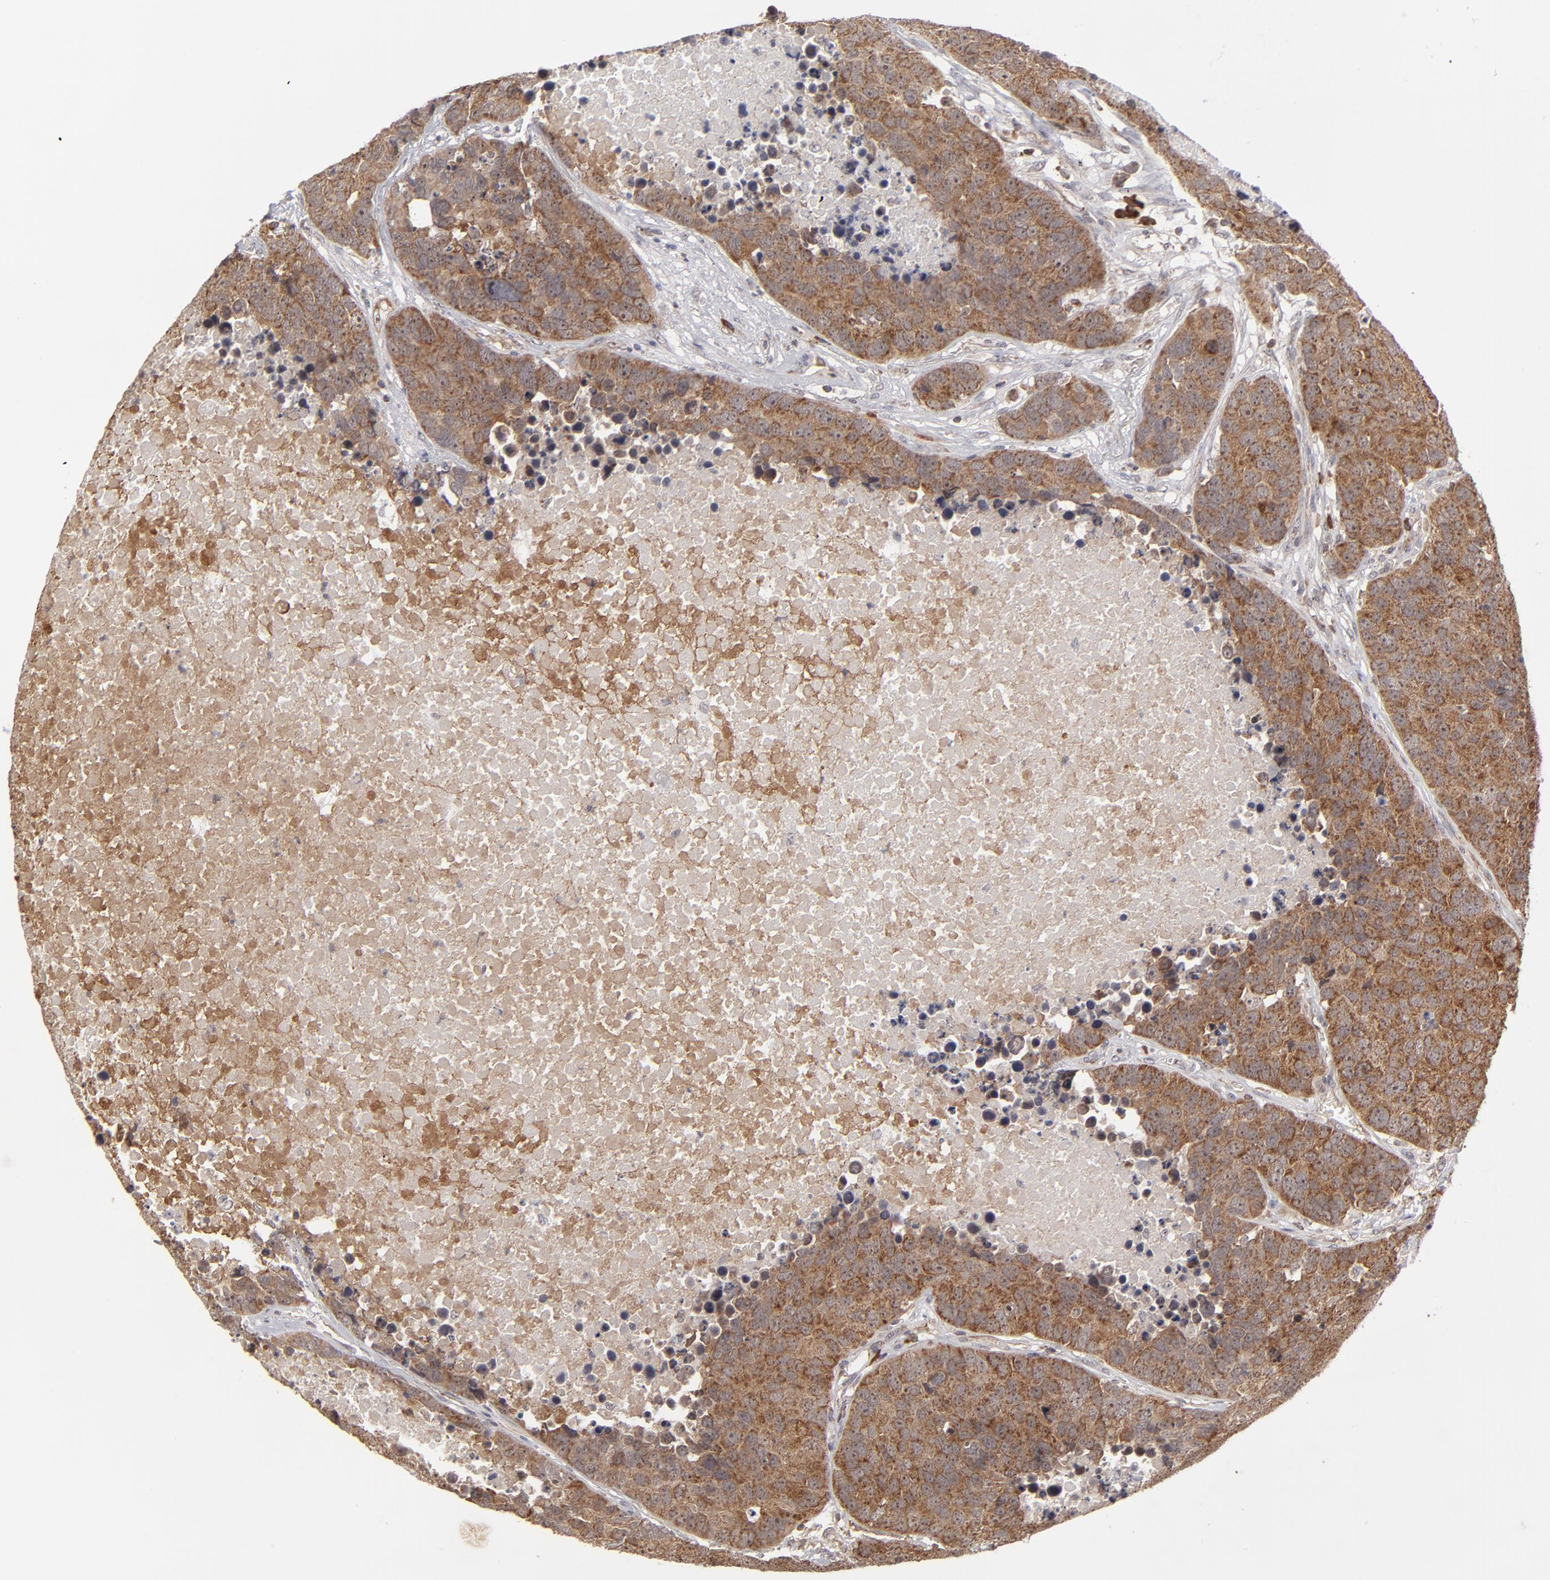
{"staining": {"intensity": "strong", "quantity": ">75%", "location": "cytoplasmic/membranous"}, "tissue": "carcinoid", "cell_type": "Tumor cells", "image_type": "cancer", "snomed": [{"axis": "morphology", "description": "Carcinoid, malignant, NOS"}, {"axis": "topography", "description": "Lung"}], "caption": "This is a histology image of IHC staining of carcinoid, which shows strong expression in the cytoplasmic/membranous of tumor cells.", "gene": "GLCCI1", "patient": {"sex": "male", "age": 60}}